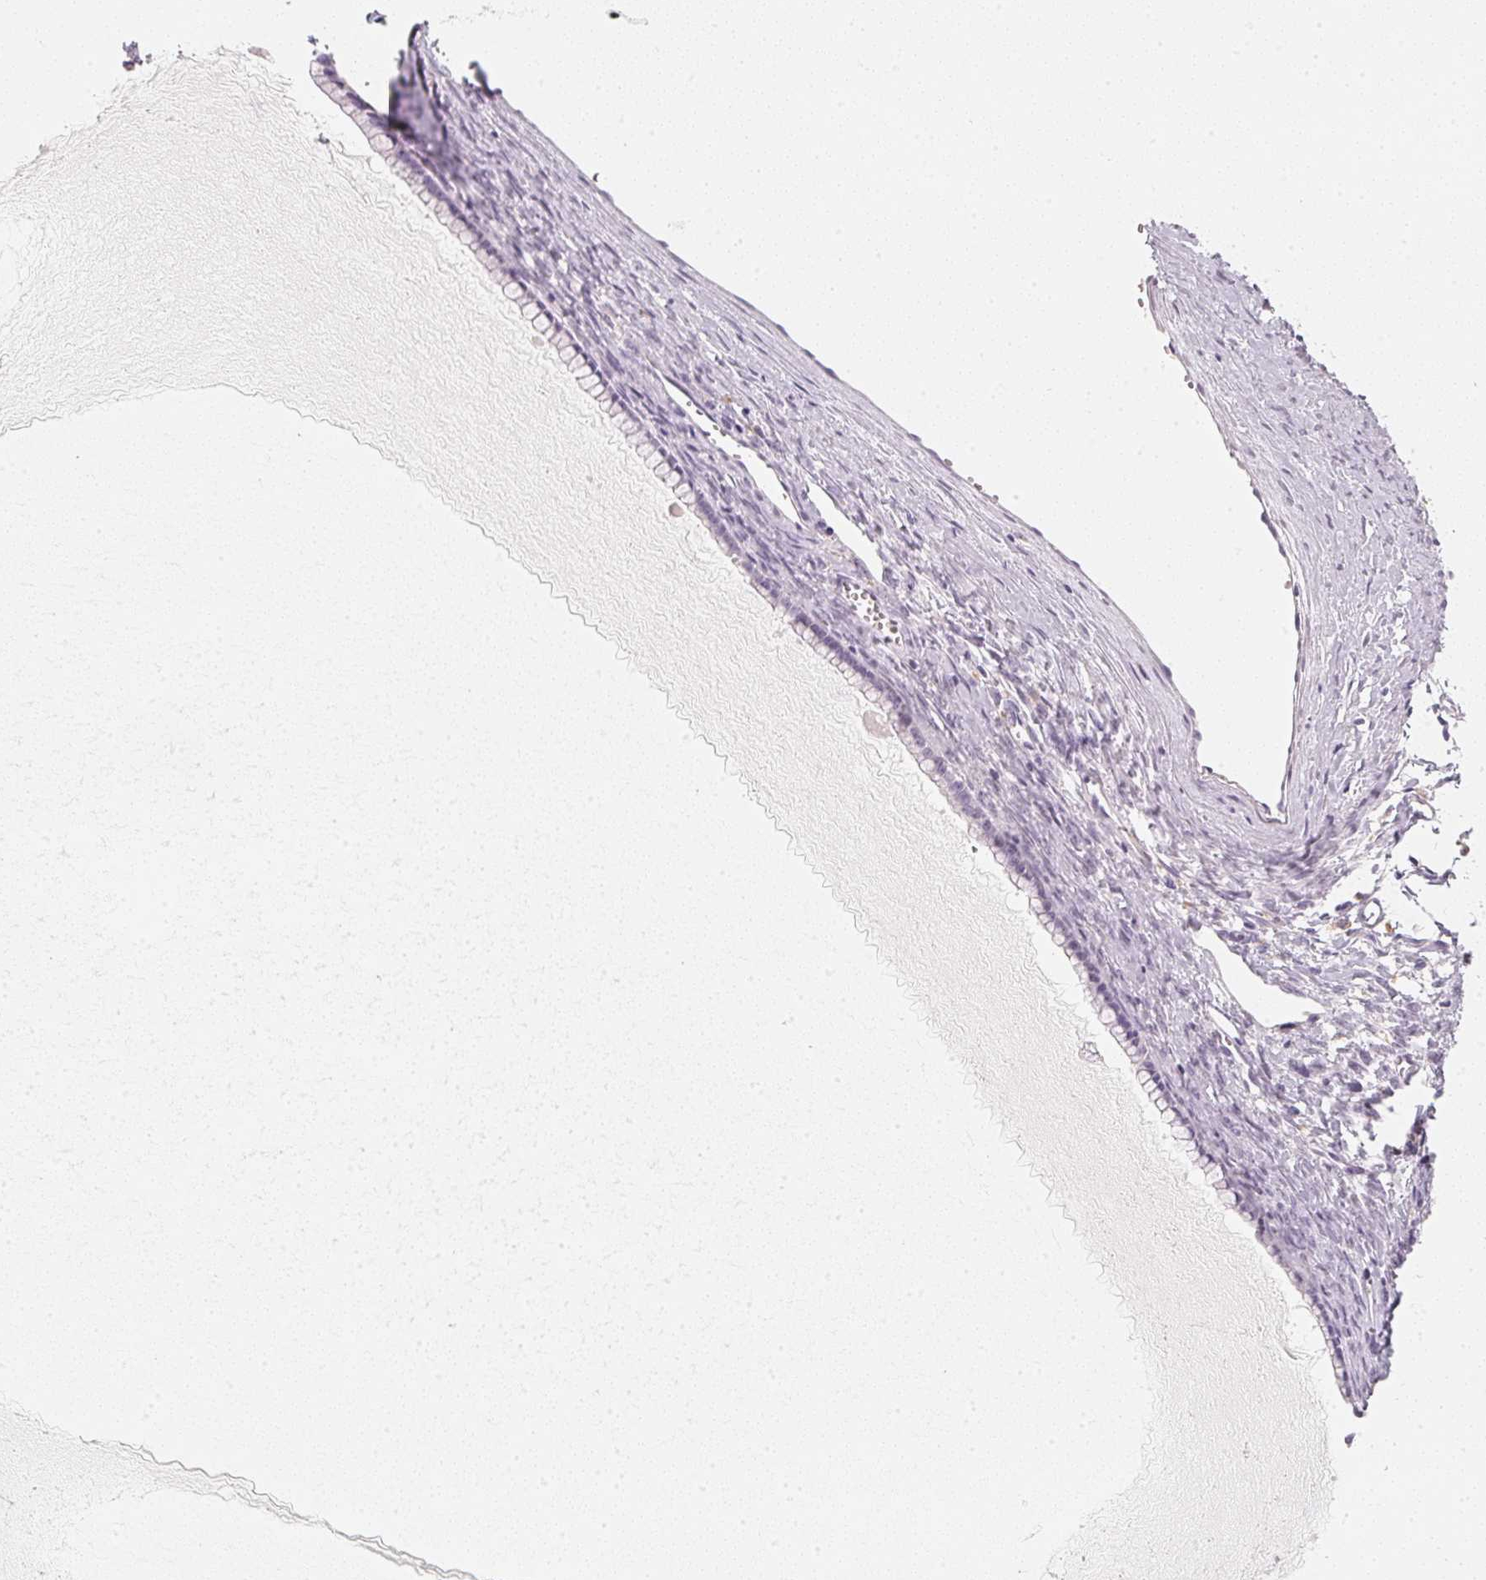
{"staining": {"intensity": "negative", "quantity": "none", "location": "none"}, "tissue": "ovarian cancer", "cell_type": "Tumor cells", "image_type": "cancer", "snomed": [{"axis": "morphology", "description": "Cystadenocarcinoma, mucinous, NOS"}, {"axis": "topography", "description": "Ovary"}], "caption": "Protein analysis of ovarian cancer (mucinous cystadenocarcinoma) demonstrates no significant positivity in tumor cells.", "gene": "CFAP276", "patient": {"sex": "female", "age": 41}}